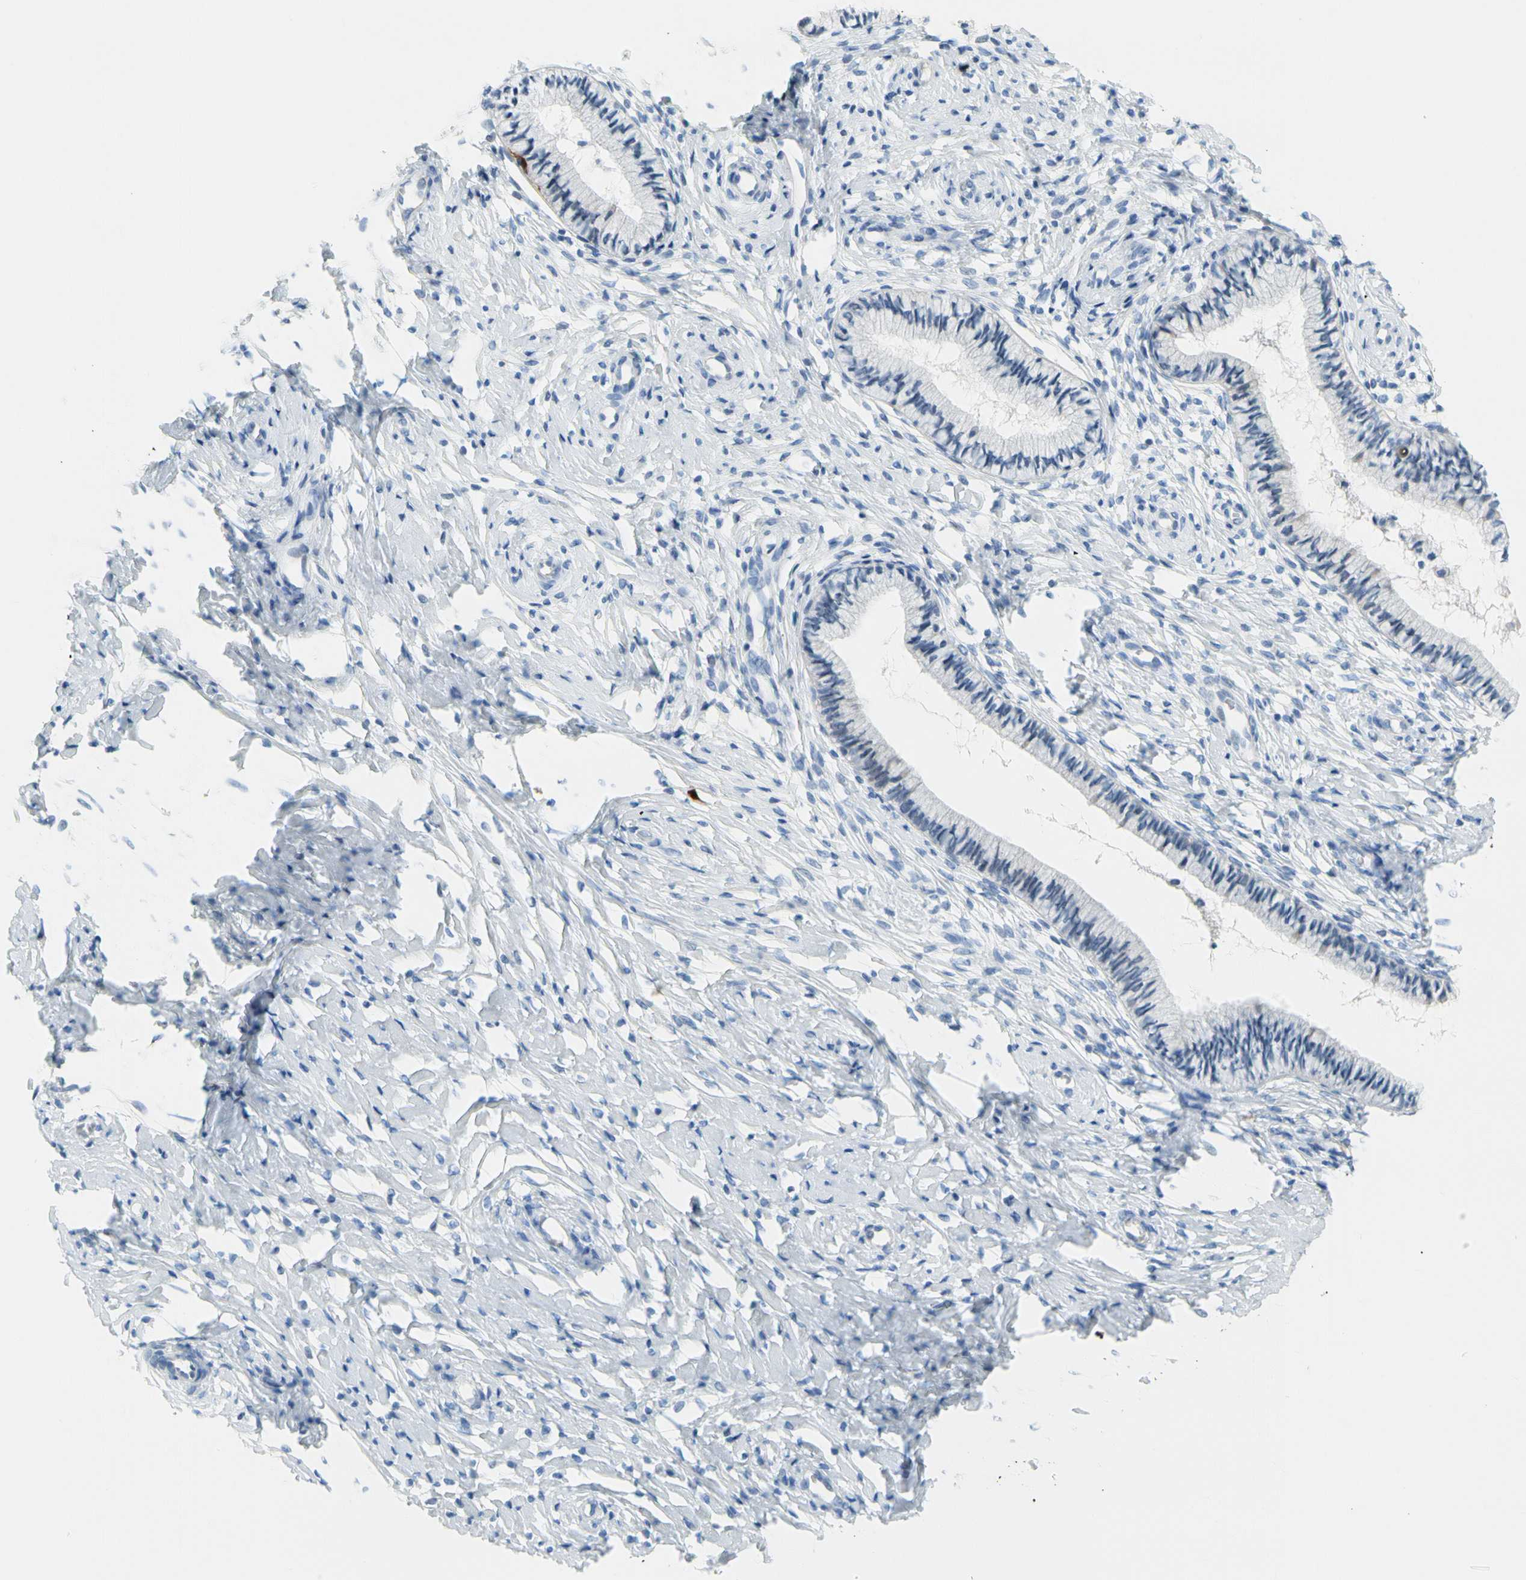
{"staining": {"intensity": "strong", "quantity": "<25%", "location": "cytoplasmic/membranous"}, "tissue": "cervix", "cell_type": "Glandular cells", "image_type": "normal", "snomed": [{"axis": "morphology", "description": "Normal tissue, NOS"}, {"axis": "topography", "description": "Cervix"}], "caption": "Immunohistochemistry (IHC) histopathology image of unremarkable cervix stained for a protein (brown), which reveals medium levels of strong cytoplasmic/membranous positivity in approximately <25% of glandular cells.", "gene": "TACC3", "patient": {"sex": "female", "age": 46}}